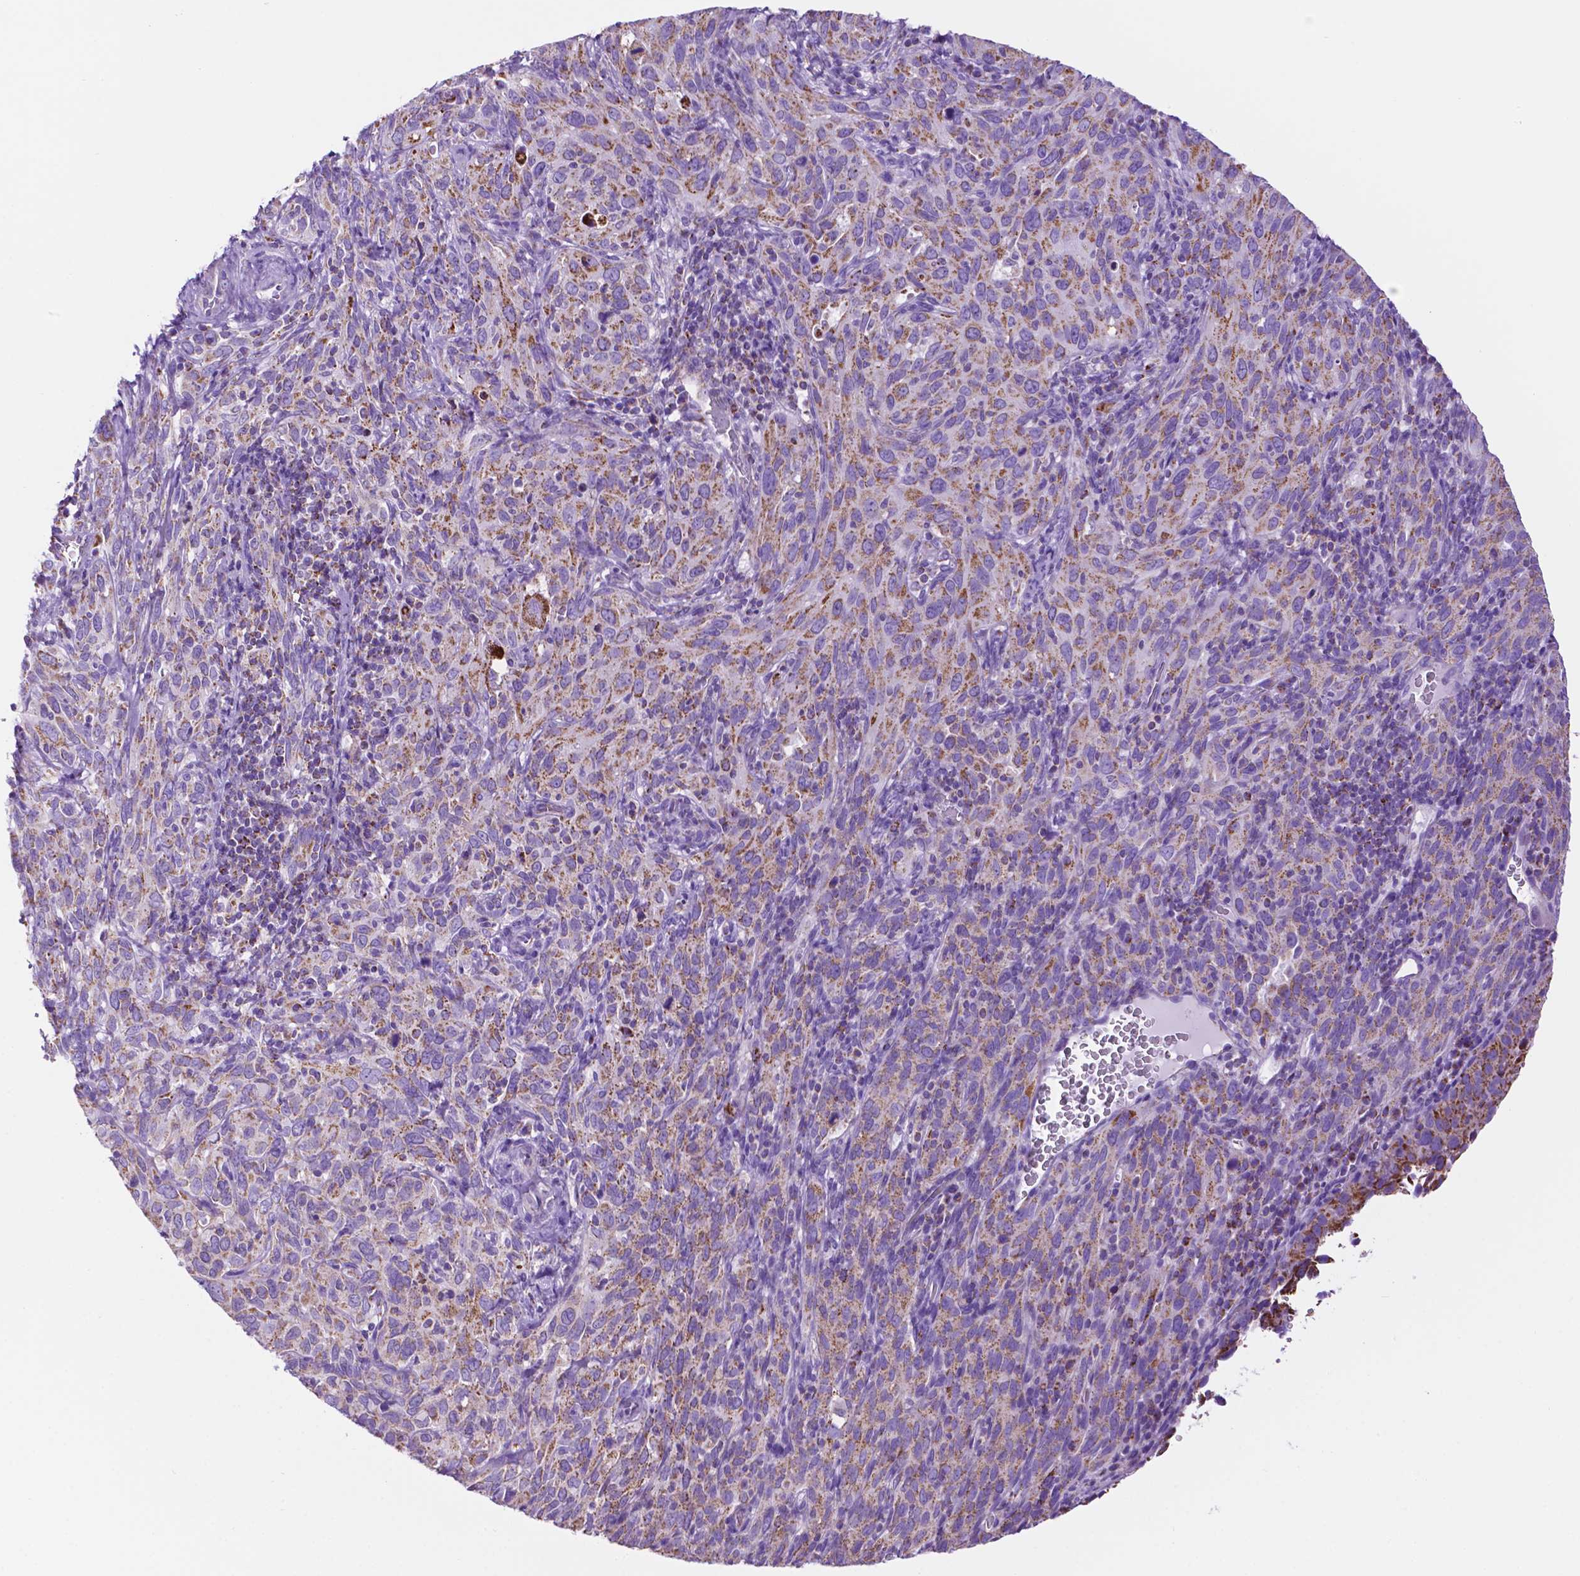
{"staining": {"intensity": "weak", "quantity": "25%-75%", "location": "cytoplasmic/membranous"}, "tissue": "cervical cancer", "cell_type": "Tumor cells", "image_type": "cancer", "snomed": [{"axis": "morphology", "description": "Normal tissue, NOS"}, {"axis": "morphology", "description": "Squamous cell carcinoma, NOS"}, {"axis": "topography", "description": "Cervix"}], "caption": "About 25%-75% of tumor cells in human squamous cell carcinoma (cervical) demonstrate weak cytoplasmic/membranous protein positivity as visualized by brown immunohistochemical staining.", "gene": "GDPD5", "patient": {"sex": "female", "age": 51}}